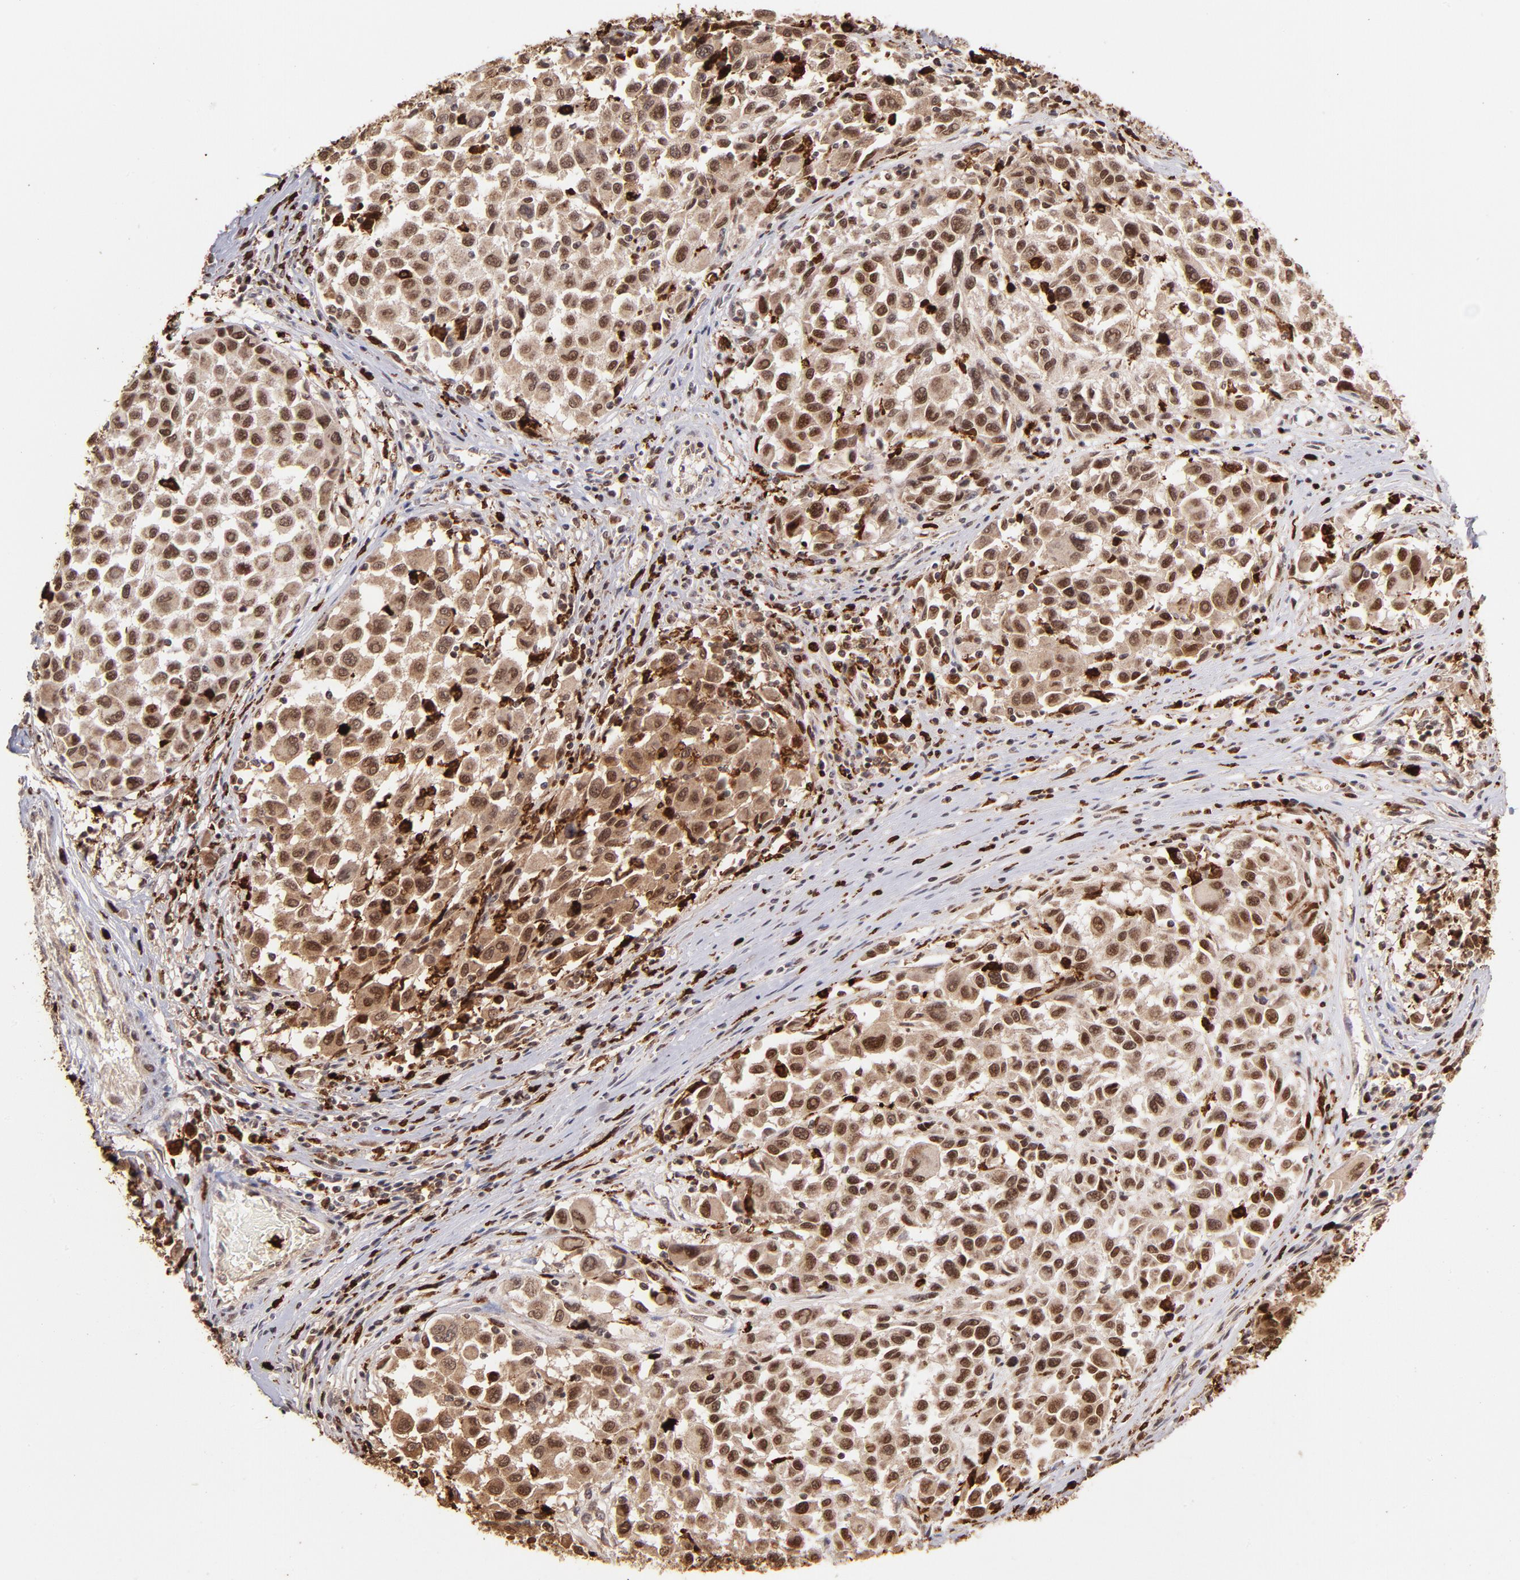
{"staining": {"intensity": "moderate", "quantity": ">75%", "location": "cytoplasmic/membranous,nuclear"}, "tissue": "melanoma", "cell_type": "Tumor cells", "image_type": "cancer", "snomed": [{"axis": "morphology", "description": "Malignant melanoma, Metastatic site"}, {"axis": "topography", "description": "Lymph node"}], "caption": "Human malignant melanoma (metastatic site) stained with a protein marker shows moderate staining in tumor cells.", "gene": "ZFX", "patient": {"sex": "male", "age": 61}}